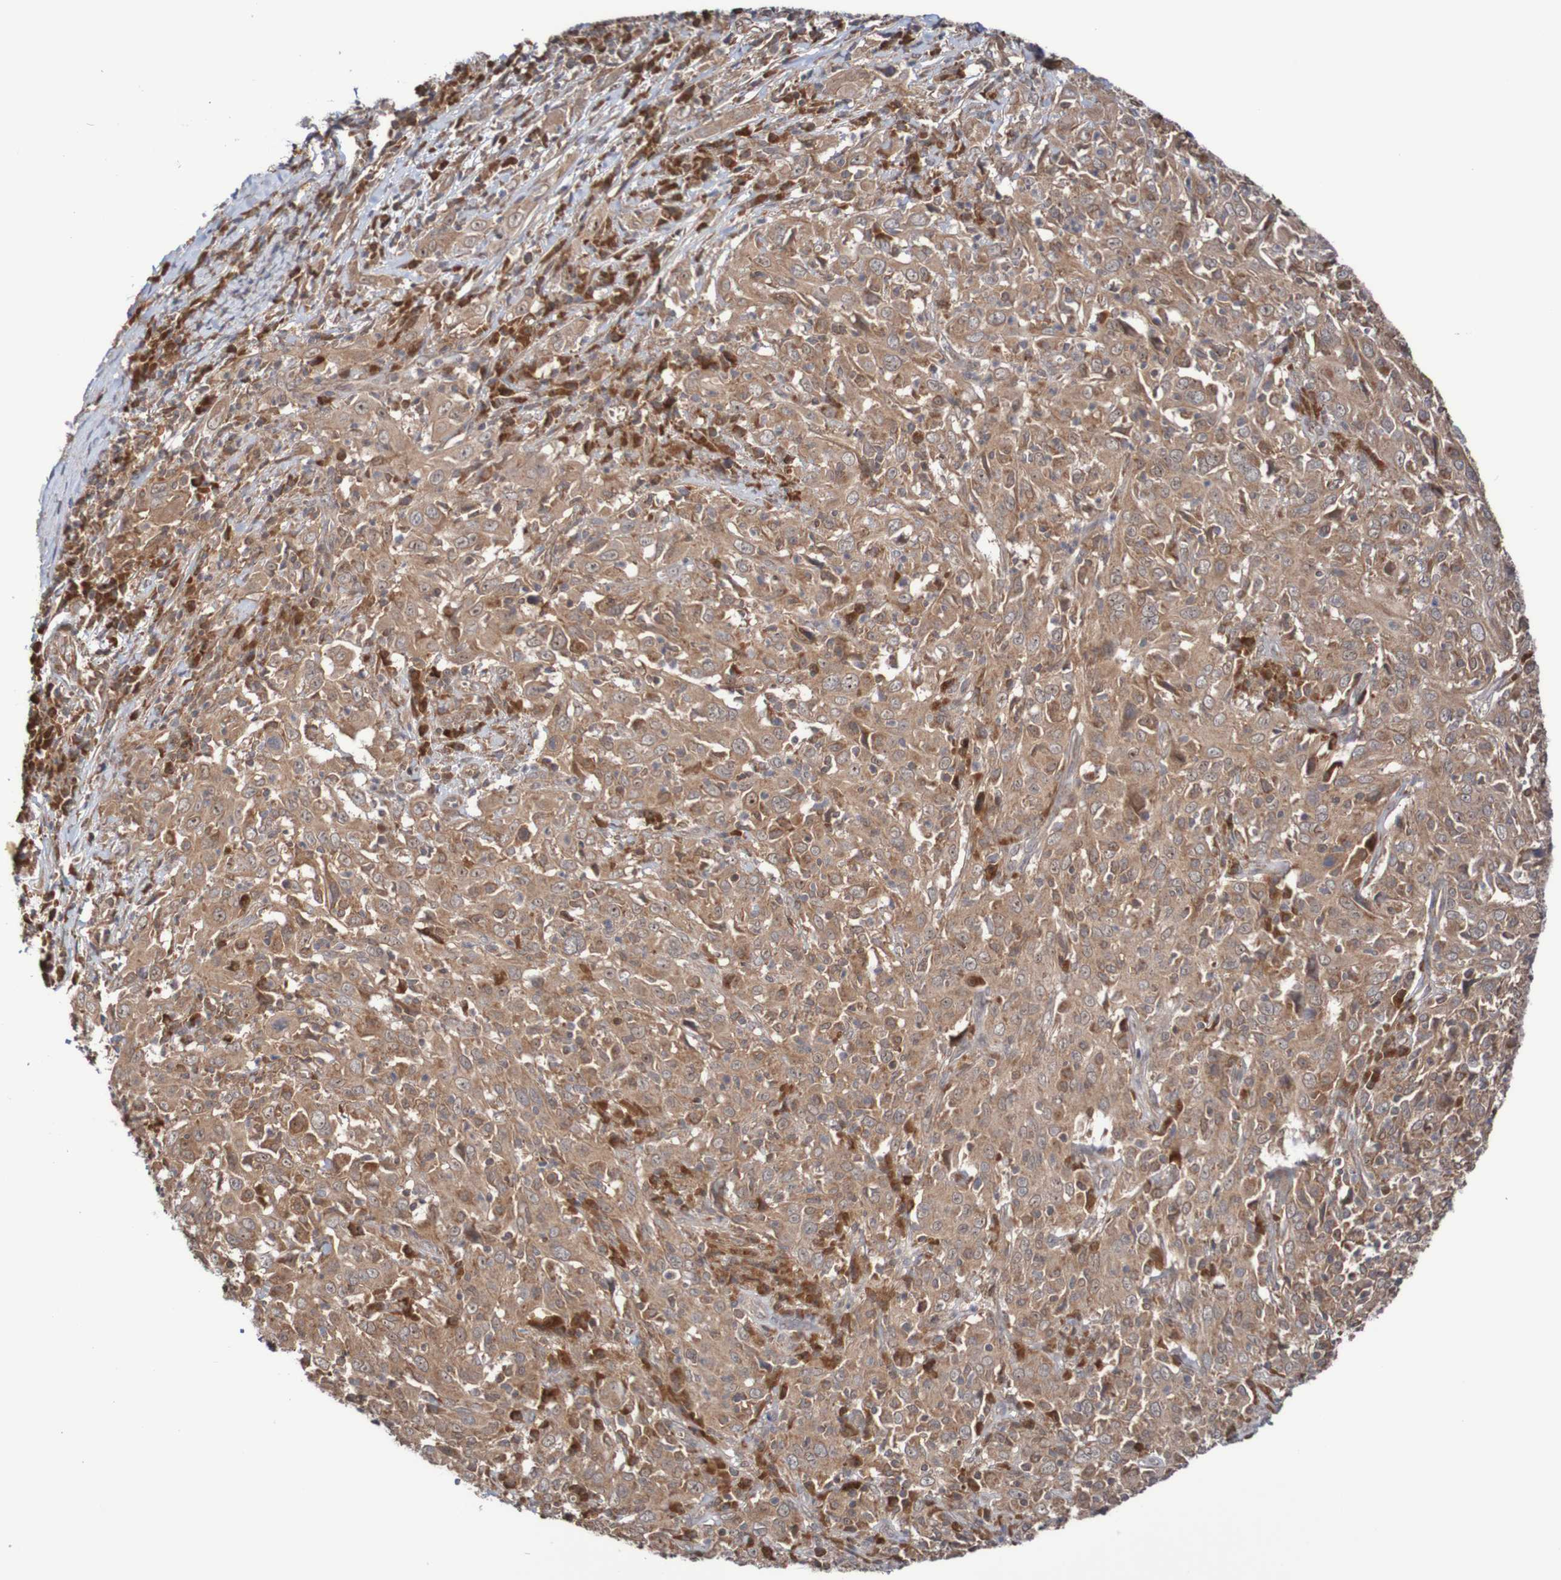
{"staining": {"intensity": "moderate", "quantity": ">75%", "location": "cytoplasmic/membranous"}, "tissue": "cervical cancer", "cell_type": "Tumor cells", "image_type": "cancer", "snomed": [{"axis": "morphology", "description": "Squamous cell carcinoma, NOS"}, {"axis": "topography", "description": "Cervix"}], "caption": "Immunohistochemical staining of cervical cancer (squamous cell carcinoma) reveals moderate cytoplasmic/membranous protein expression in about >75% of tumor cells. The staining is performed using DAB (3,3'-diaminobenzidine) brown chromogen to label protein expression. The nuclei are counter-stained blue using hematoxylin.", "gene": "PHPT1", "patient": {"sex": "female", "age": 46}}